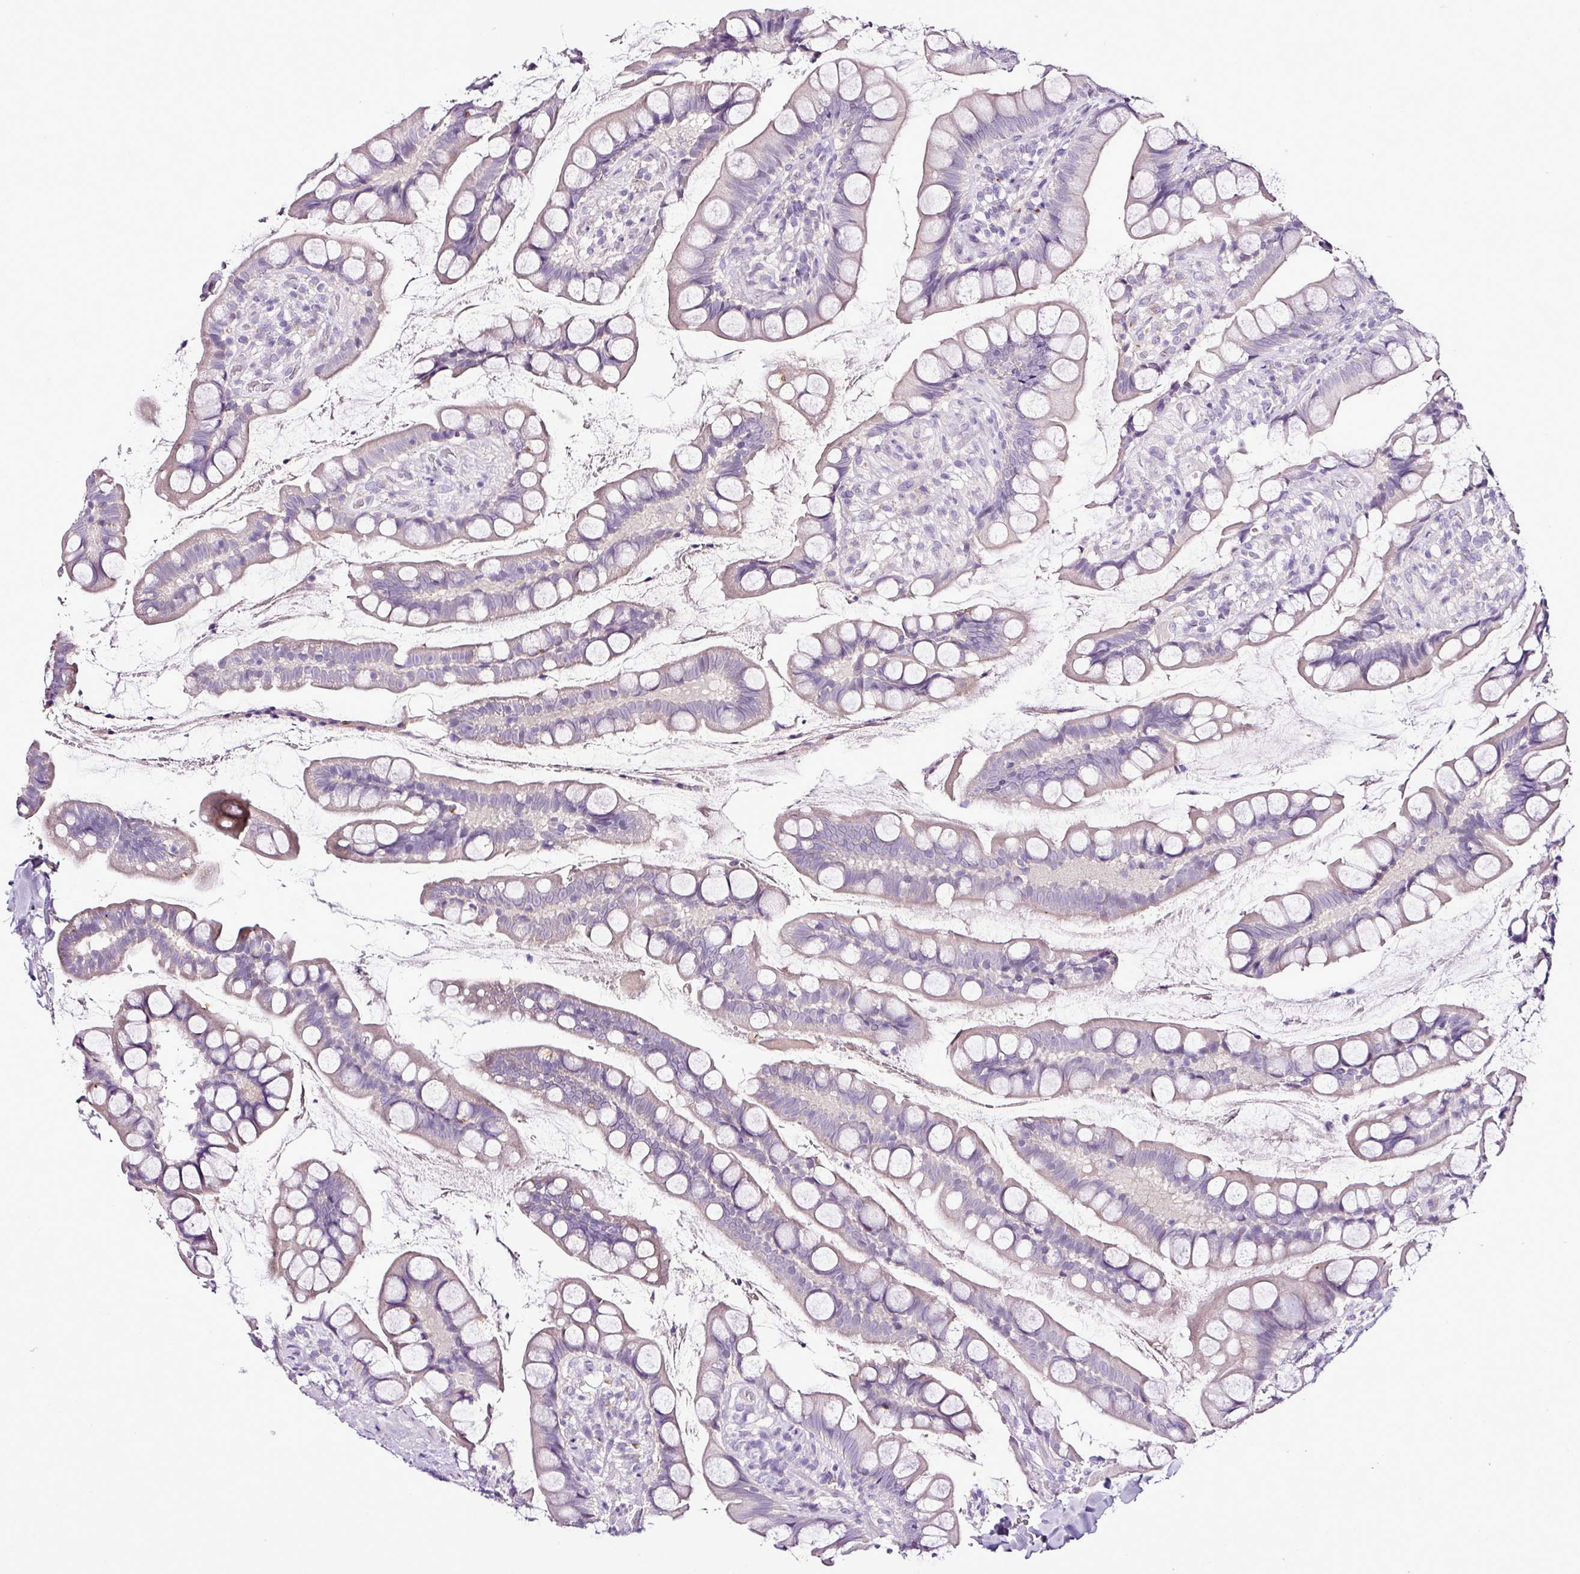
{"staining": {"intensity": "negative", "quantity": "none", "location": "none"}, "tissue": "small intestine", "cell_type": "Glandular cells", "image_type": "normal", "snomed": [{"axis": "morphology", "description": "Normal tissue, NOS"}, {"axis": "topography", "description": "Small intestine"}], "caption": "High power microscopy micrograph of an immunohistochemistry (IHC) histopathology image of unremarkable small intestine, revealing no significant staining in glandular cells.", "gene": "ESR1", "patient": {"sex": "male", "age": 70}}